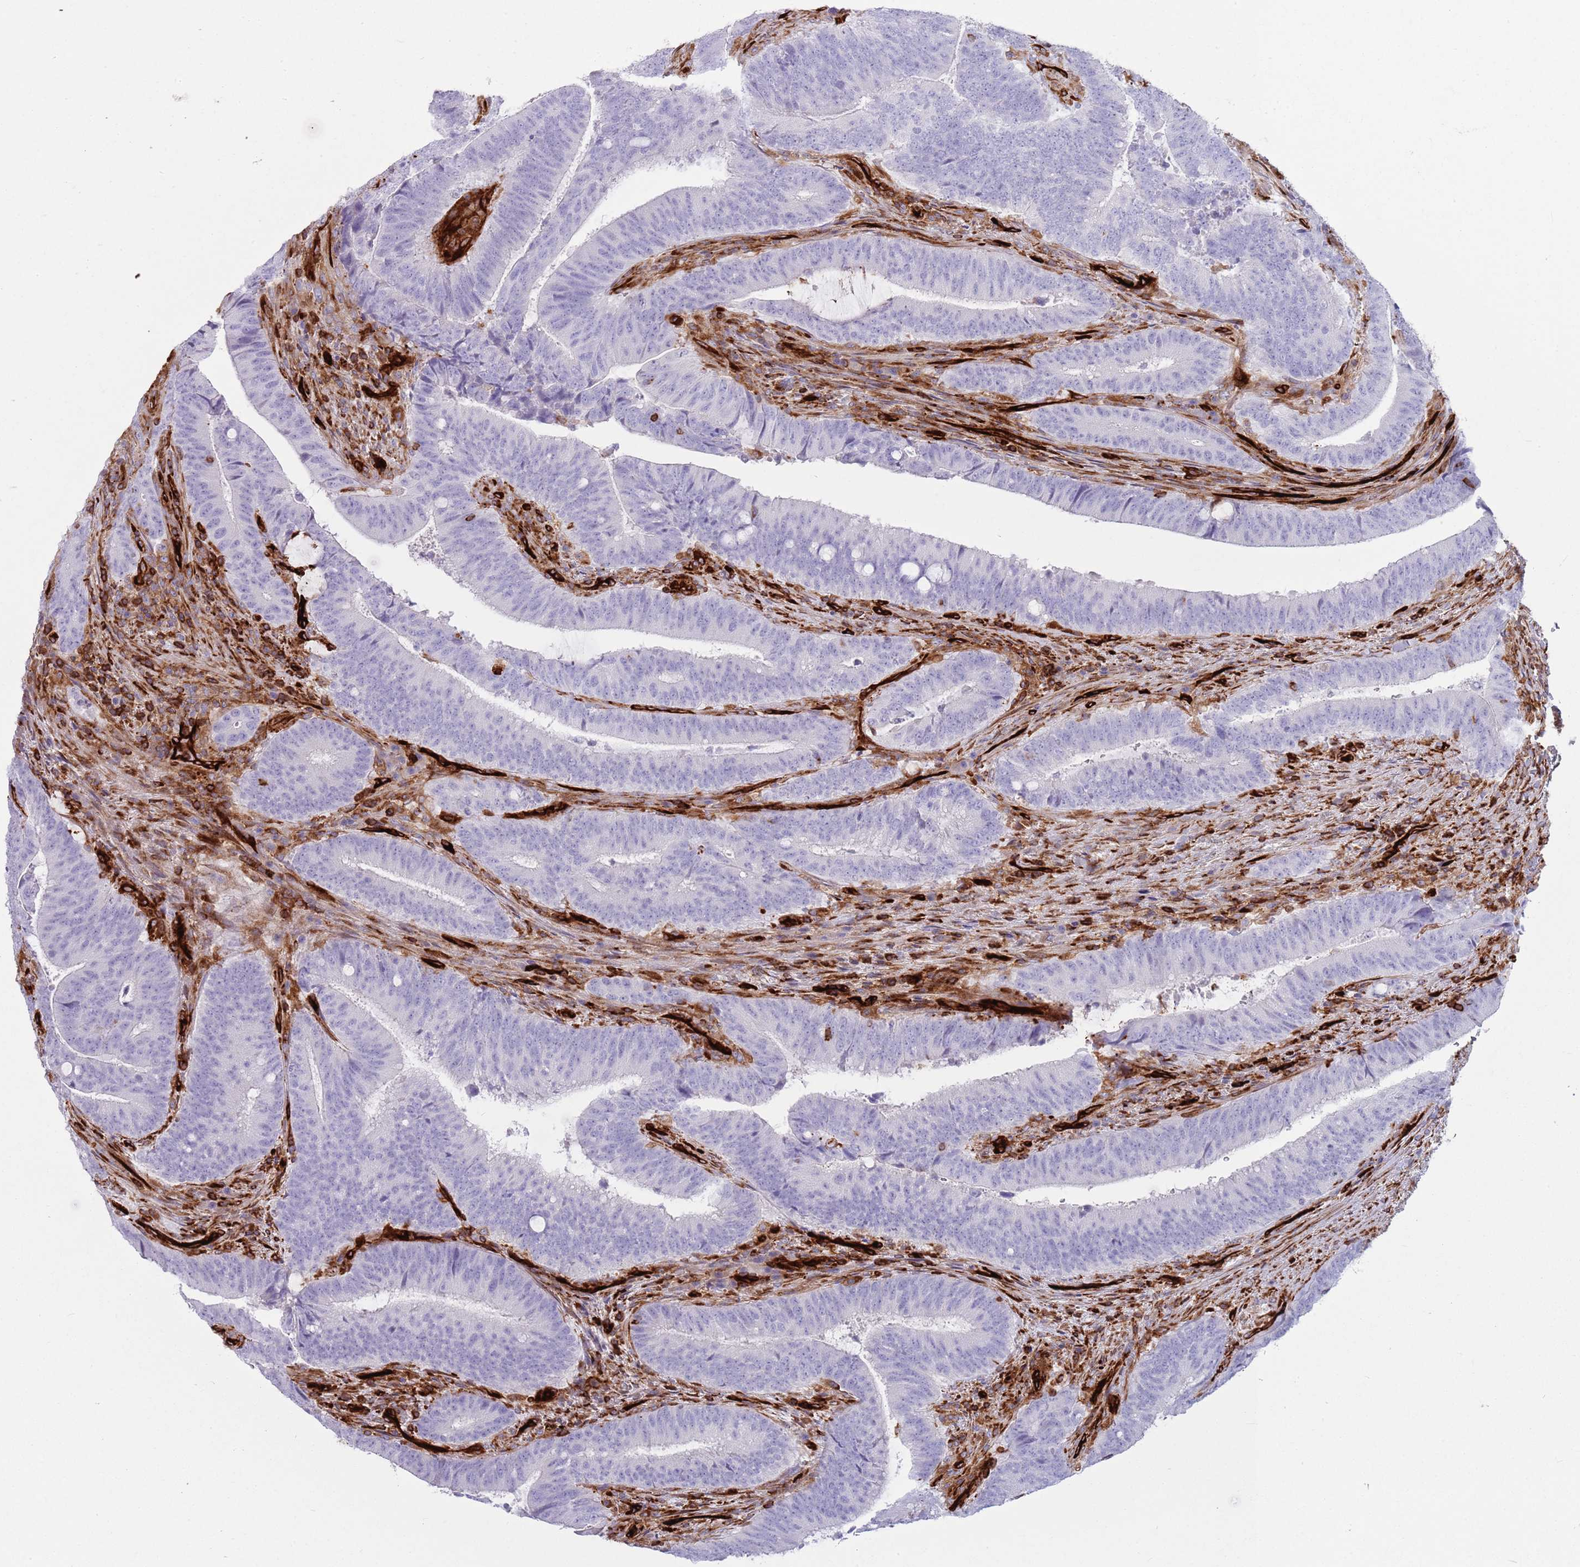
{"staining": {"intensity": "negative", "quantity": "none", "location": "none"}, "tissue": "colorectal cancer", "cell_type": "Tumor cells", "image_type": "cancer", "snomed": [{"axis": "morphology", "description": "Adenocarcinoma, NOS"}, {"axis": "topography", "description": "Colon"}], "caption": "This is an IHC histopathology image of adenocarcinoma (colorectal). There is no expression in tumor cells.", "gene": "KBTBD7", "patient": {"sex": "female", "age": 43}}